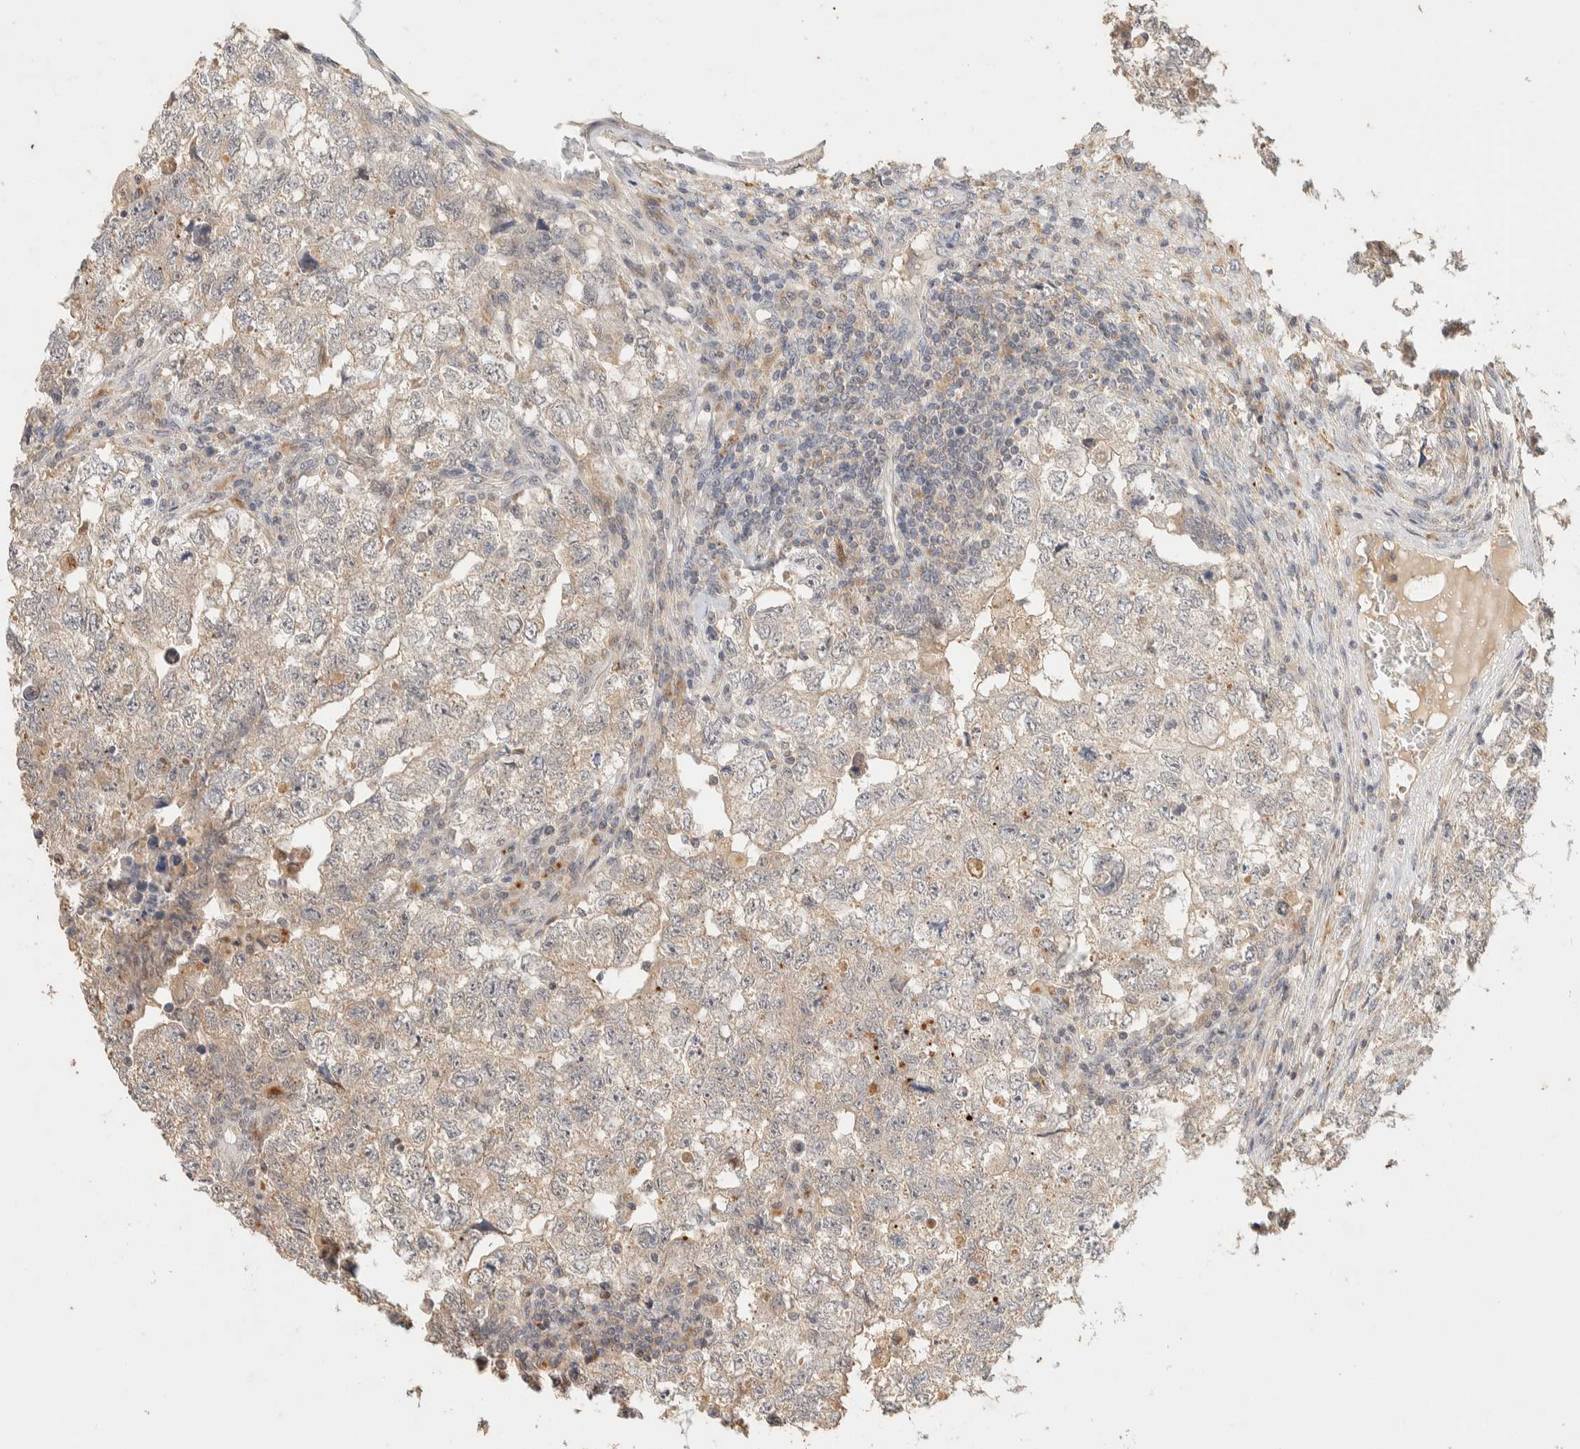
{"staining": {"intensity": "weak", "quantity": "<25%", "location": "cytoplasmic/membranous"}, "tissue": "testis cancer", "cell_type": "Tumor cells", "image_type": "cancer", "snomed": [{"axis": "morphology", "description": "Carcinoma, Embryonal, NOS"}, {"axis": "topography", "description": "Testis"}], "caption": "Immunohistochemical staining of testis cancer exhibits no significant expression in tumor cells.", "gene": "ITPA", "patient": {"sex": "male", "age": 36}}